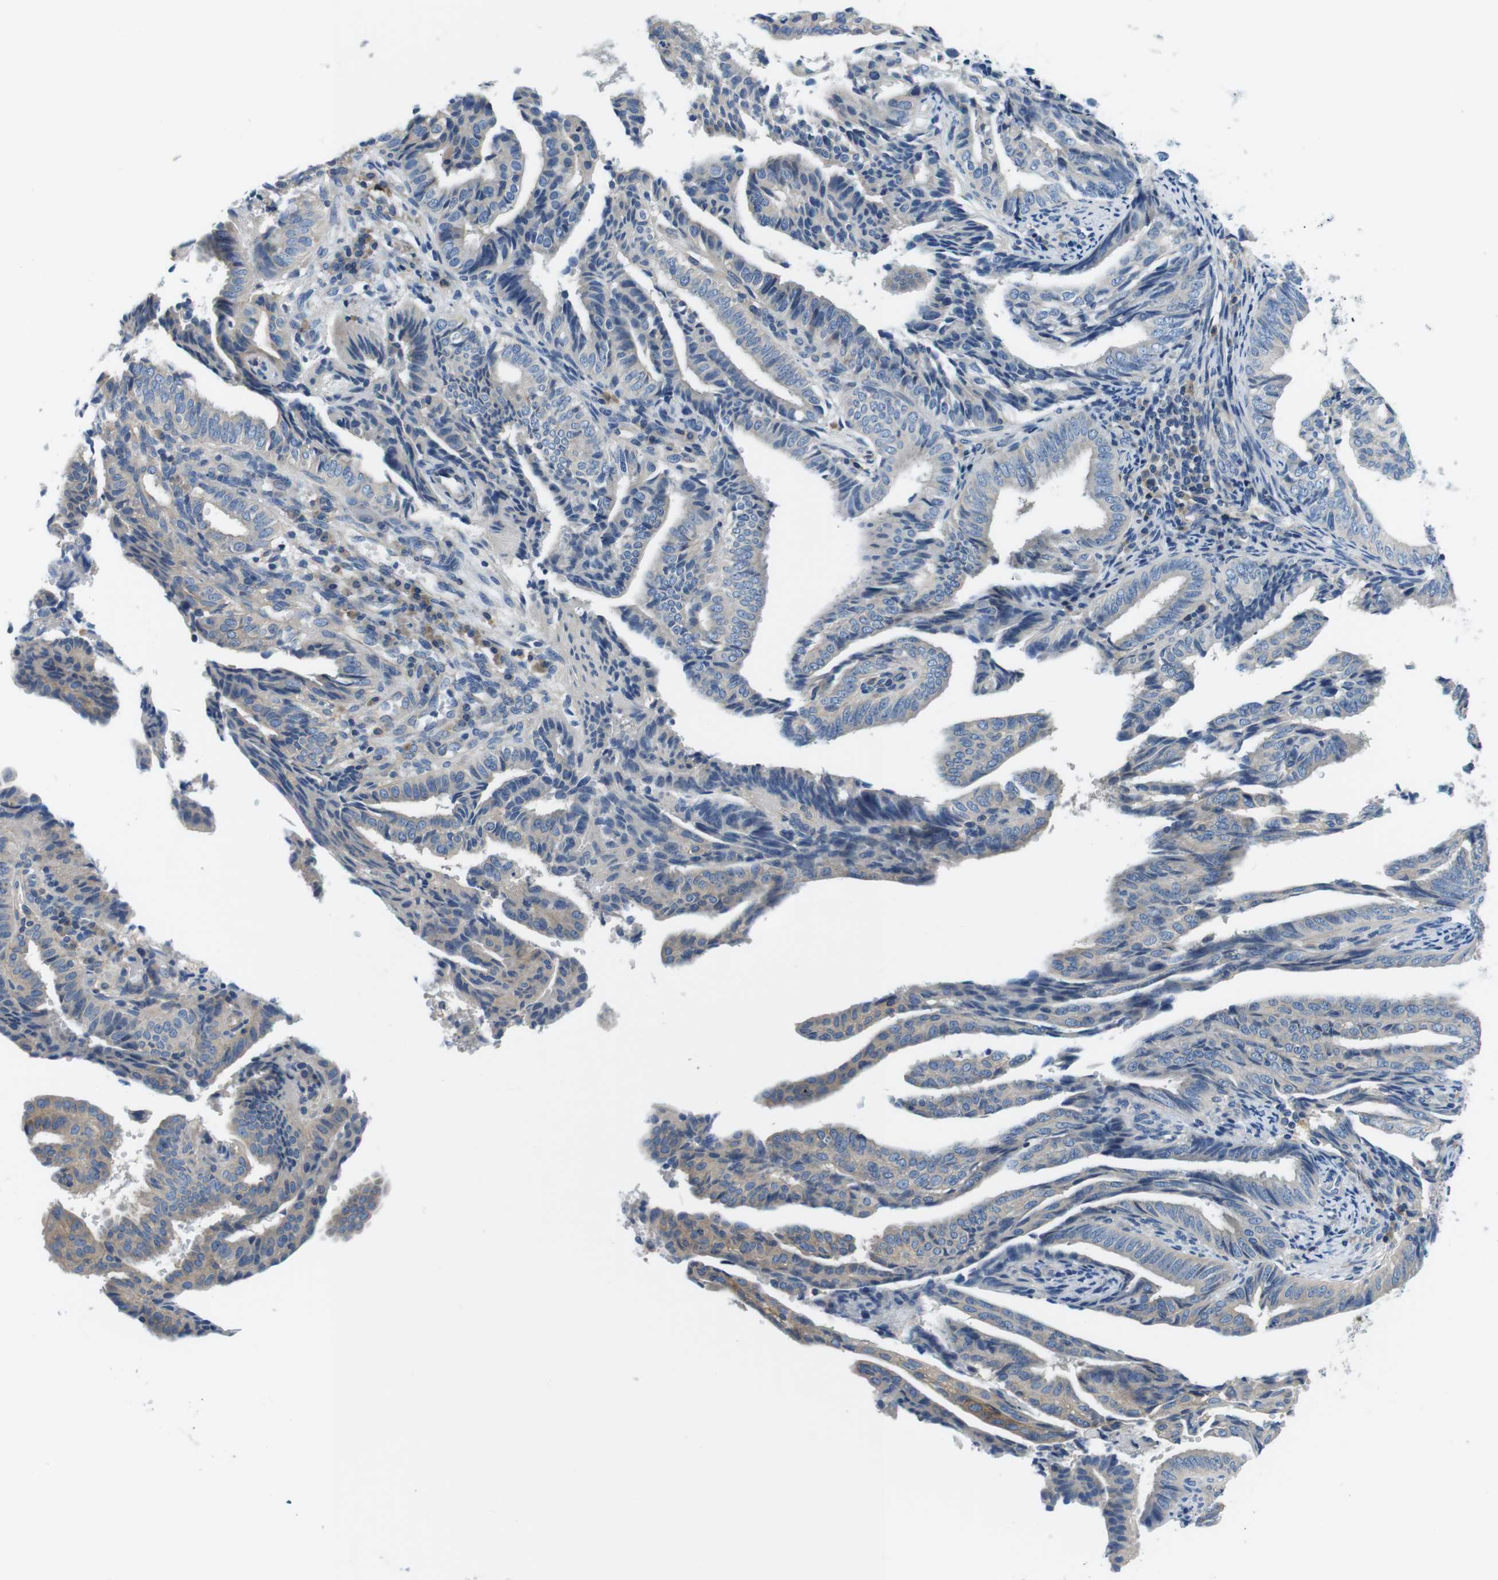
{"staining": {"intensity": "negative", "quantity": "none", "location": "none"}, "tissue": "endometrial cancer", "cell_type": "Tumor cells", "image_type": "cancer", "snomed": [{"axis": "morphology", "description": "Adenocarcinoma, NOS"}, {"axis": "topography", "description": "Endometrium"}], "caption": "A photomicrograph of endometrial cancer stained for a protein reveals no brown staining in tumor cells. (DAB (3,3'-diaminobenzidine) immunohistochemistry, high magnification).", "gene": "DENND4C", "patient": {"sex": "female", "age": 58}}